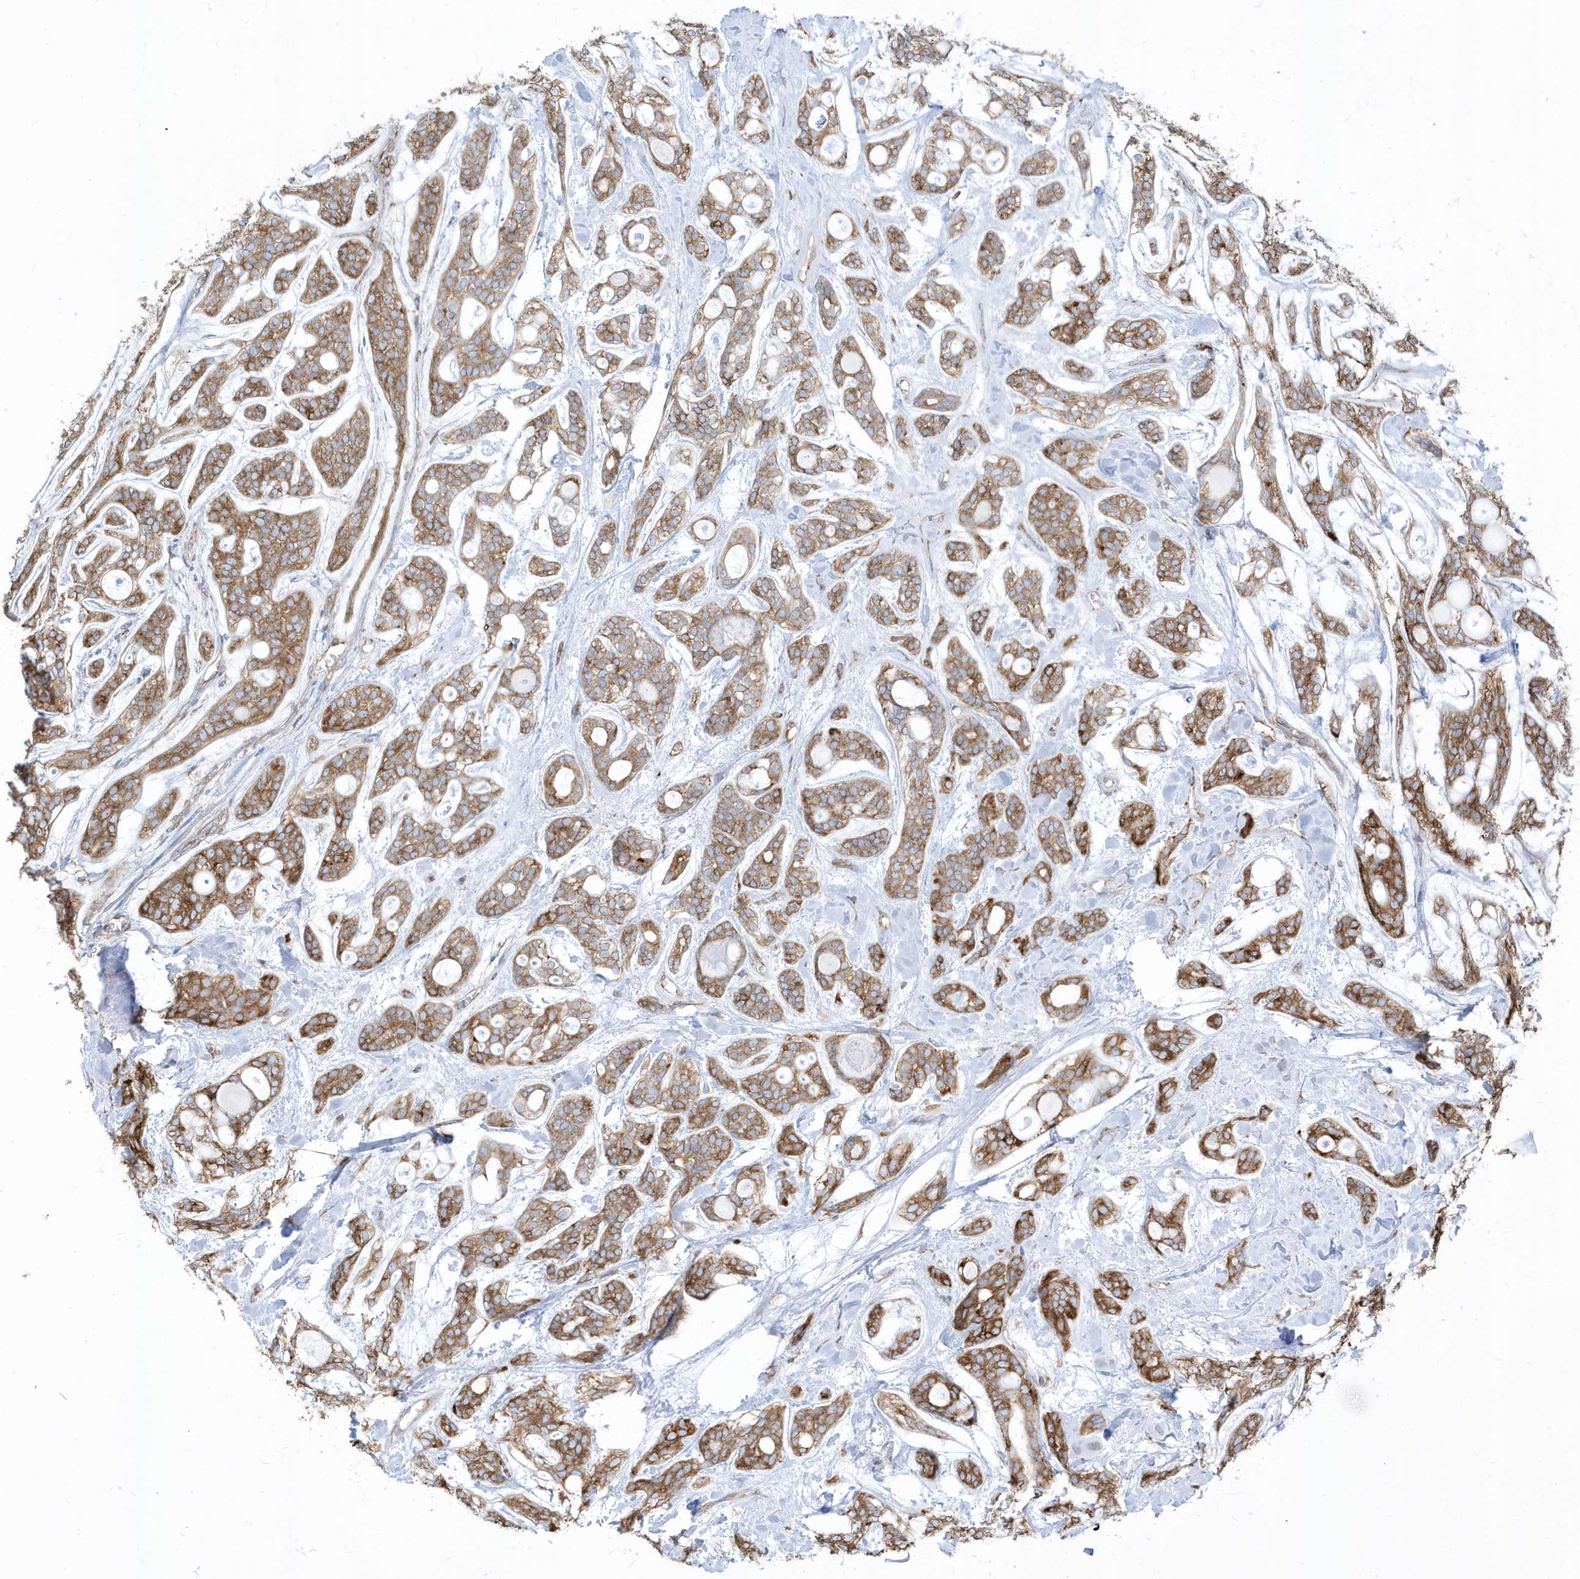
{"staining": {"intensity": "strong", "quantity": ">75%", "location": "cytoplasmic/membranous"}, "tissue": "head and neck cancer", "cell_type": "Tumor cells", "image_type": "cancer", "snomed": [{"axis": "morphology", "description": "Adenocarcinoma, NOS"}, {"axis": "topography", "description": "Head-Neck"}], "caption": "This is an image of IHC staining of head and neck cancer (adenocarcinoma), which shows strong expression in the cytoplasmic/membranous of tumor cells.", "gene": "PDIA6", "patient": {"sex": "male", "age": 66}}